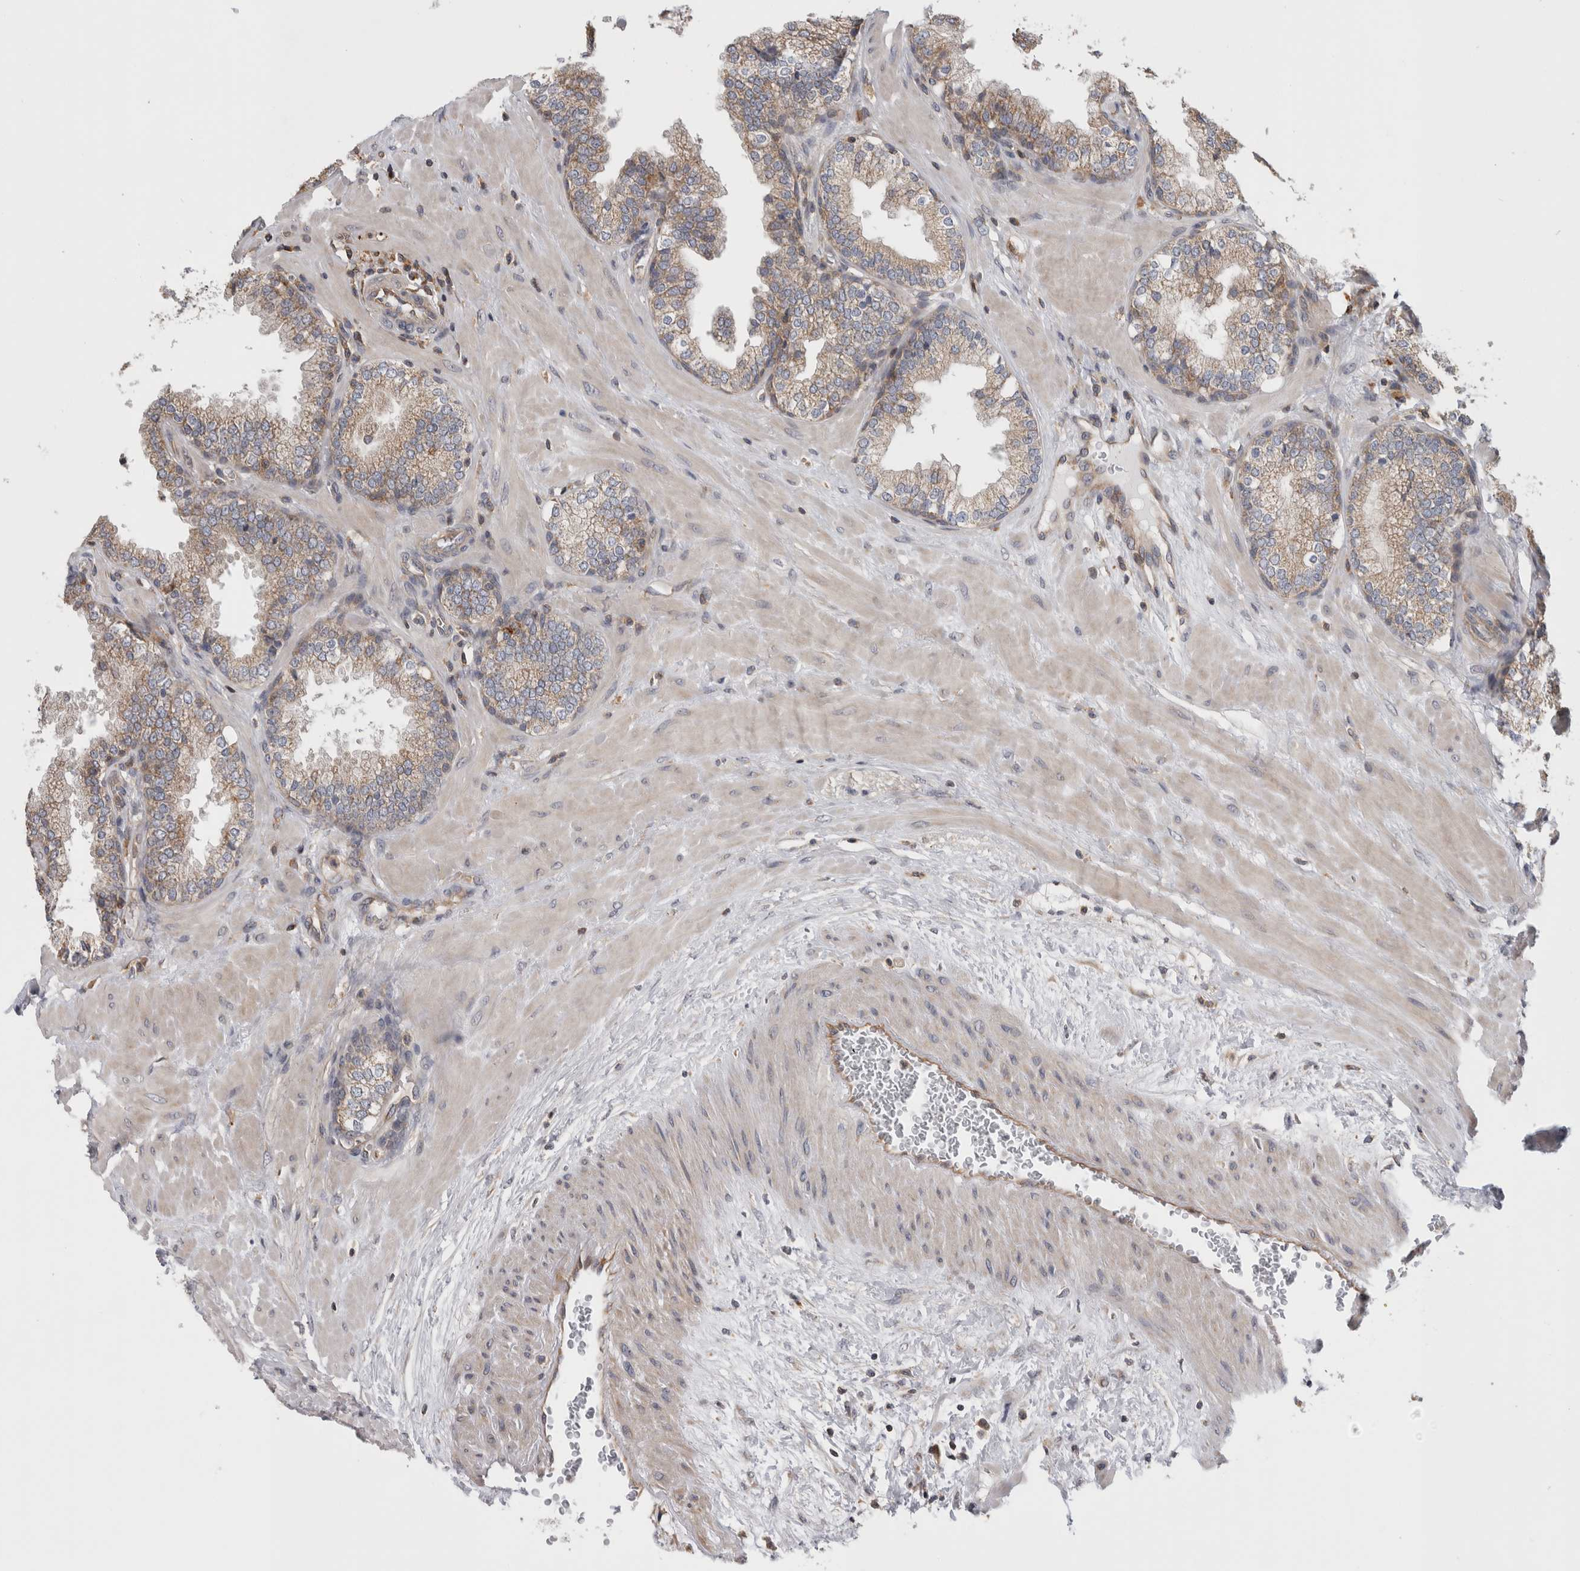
{"staining": {"intensity": "weak", "quantity": ">75%", "location": "cytoplasmic/membranous"}, "tissue": "prostate", "cell_type": "Glandular cells", "image_type": "normal", "snomed": [{"axis": "morphology", "description": "Normal tissue, NOS"}, {"axis": "topography", "description": "Prostate"}], "caption": "Immunohistochemistry (IHC) (DAB (3,3'-diaminobenzidine)) staining of benign prostate exhibits weak cytoplasmic/membranous protein positivity in about >75% of glandular cells. Immunohistochemistry stains the protein of interest in brown and the nuclei are stained blue.", "gene": "GRIK2", "patient": {"sex": "male", "age": 51}}